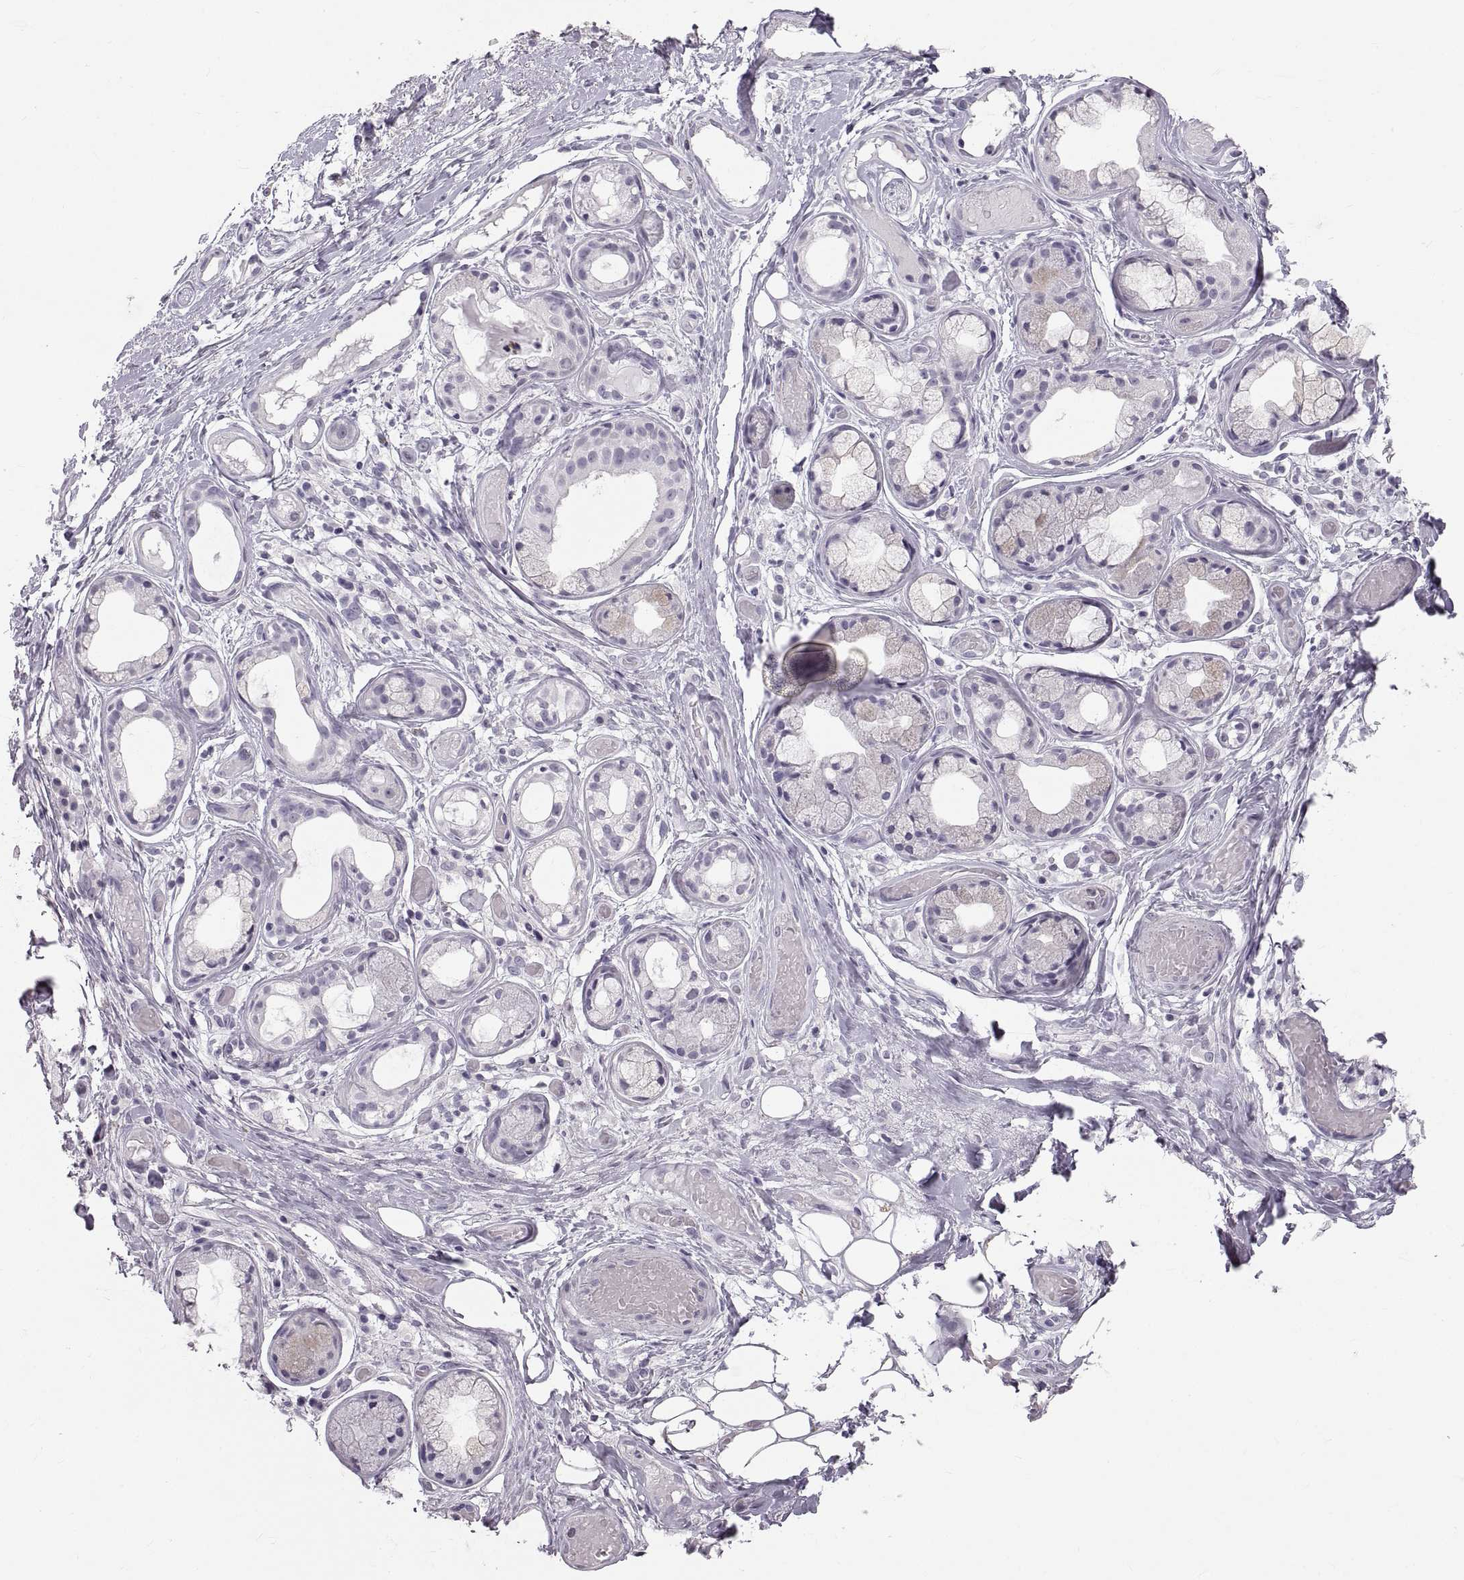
{"staining": {"intensity": "negative", "quantity": "none", "location": "none"}, "tissue": "adipose tissue", "cell_type": "Adipocytes", "image_type": "normal", "snomed": [{"axis": "morphology", "description": "Normal tissue, NOS"}, {"axis": "topography", "description": "Cartilage tissue"}], "caption": "Immunohistochemistry (IHC) photomicrograph of normal adipose tissue stained for a protein (brown), which shows no expression in adipocytes.", "gene": "SPACDR", "patient": {"sex": "male", "age": 62}}